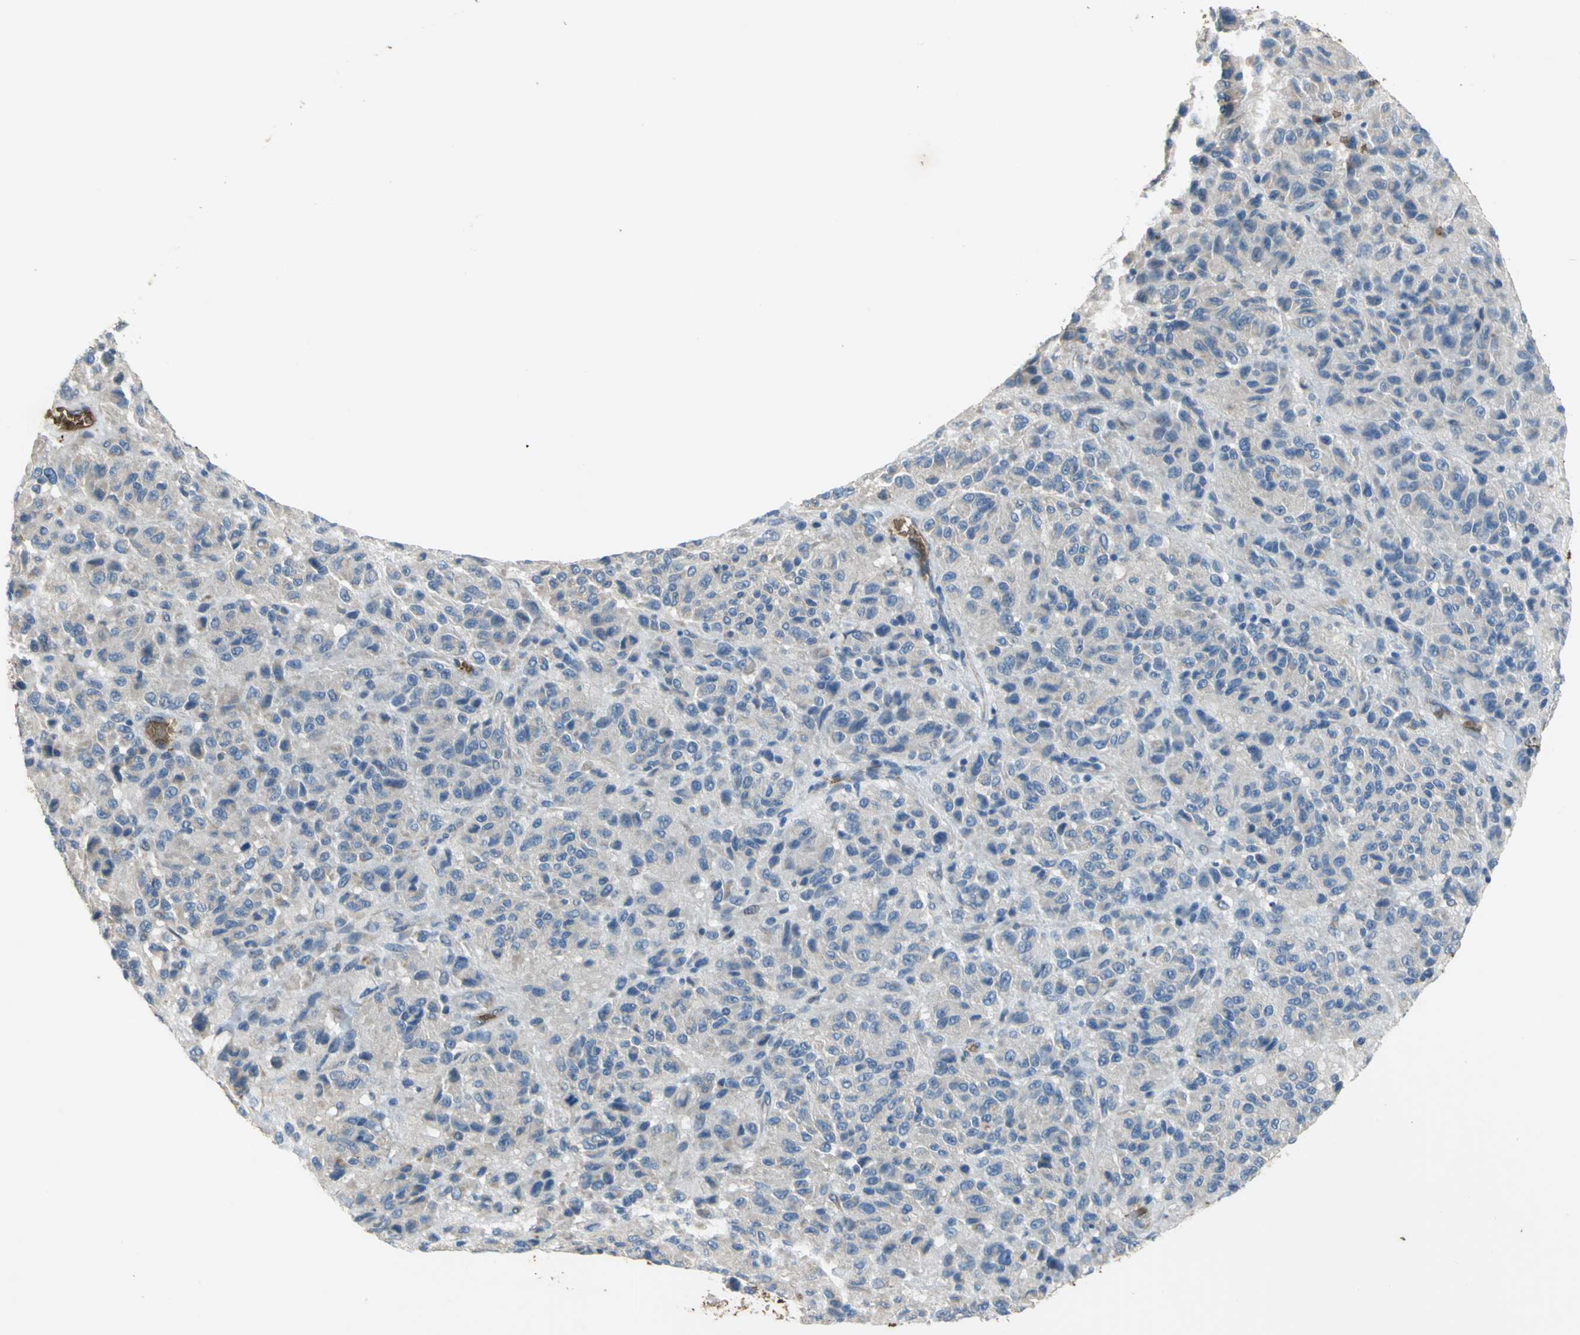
{"staining": {"intensity": "weak", "quantity": "<25%", "location": "cytoplasmic/membranous"}, "tissue": "melanoma", "cell_type": "Tumor cells", "image_type": "cancer", "snomed": [{"axis": "morphology", "description": "Malignant melanoma, Metastatic site"}, {"axis": "topography", "description": "Lung"}], "caption": "Tumor cells show no significant expression in malignant melanoma (metastatic site).", "gene": "TREM1", "patient": {"sex": "male", "age": 64}}